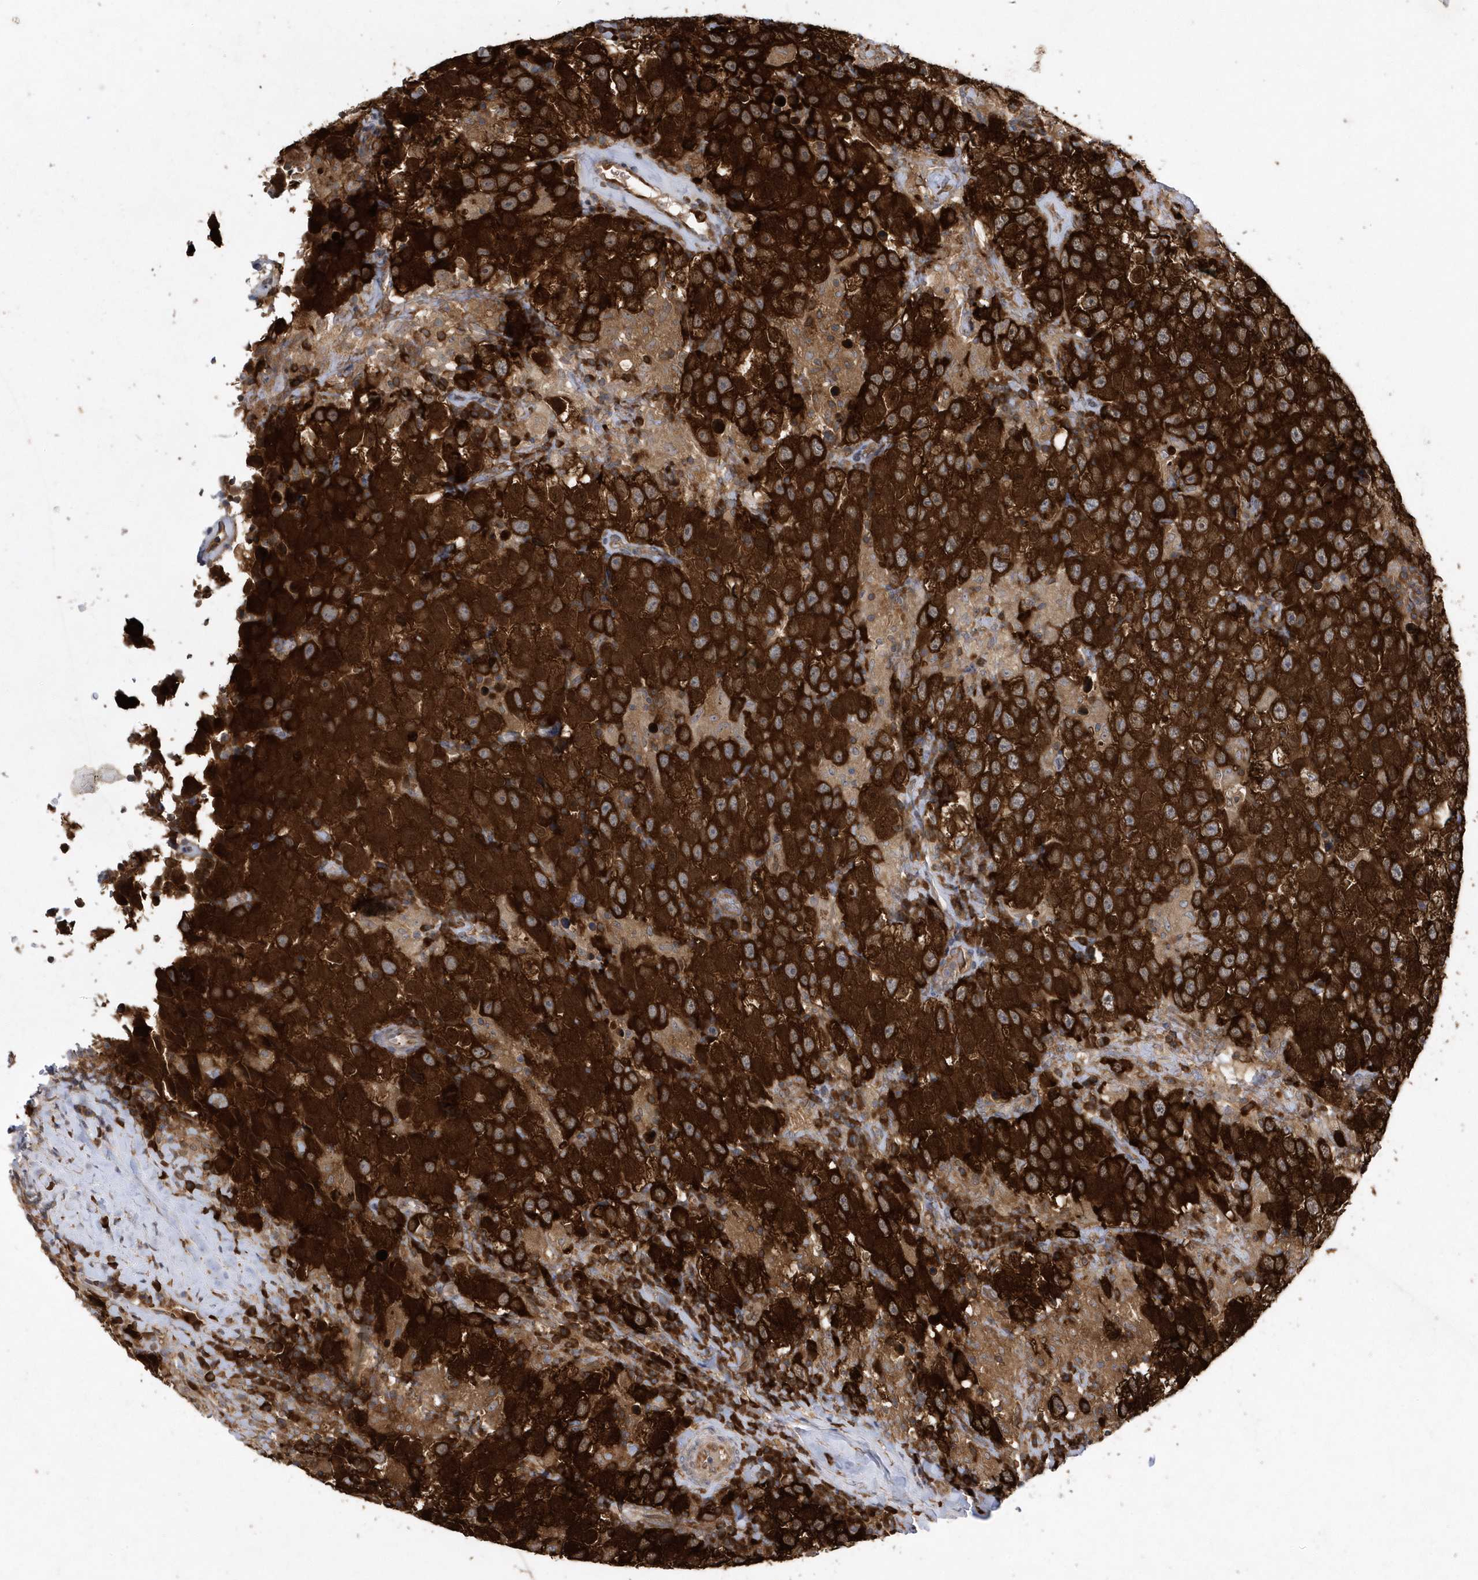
{"staining": {"intensity": "strong", "quantity": ">75%", "location": "cytoplasmic/membranous"}, "tissue": "testis cancer", "cell_type": "Tumor cells", "image_type": "cancer", "snomed": [{"axis": "morphology", "description": "Seminoma, NOS"}, {"axis": "topography", "description": "Testis"}], "caption": "Testis seminoma stained with DAB IHC displays high levels of strong cytoplasmic/membranous expression in about >75% of tumor cells. The protein of interest is shown in brown color, while the nuclei are stained blue.", "gene": "PAICS", "patient": {"sex": "male", "age": 41}}